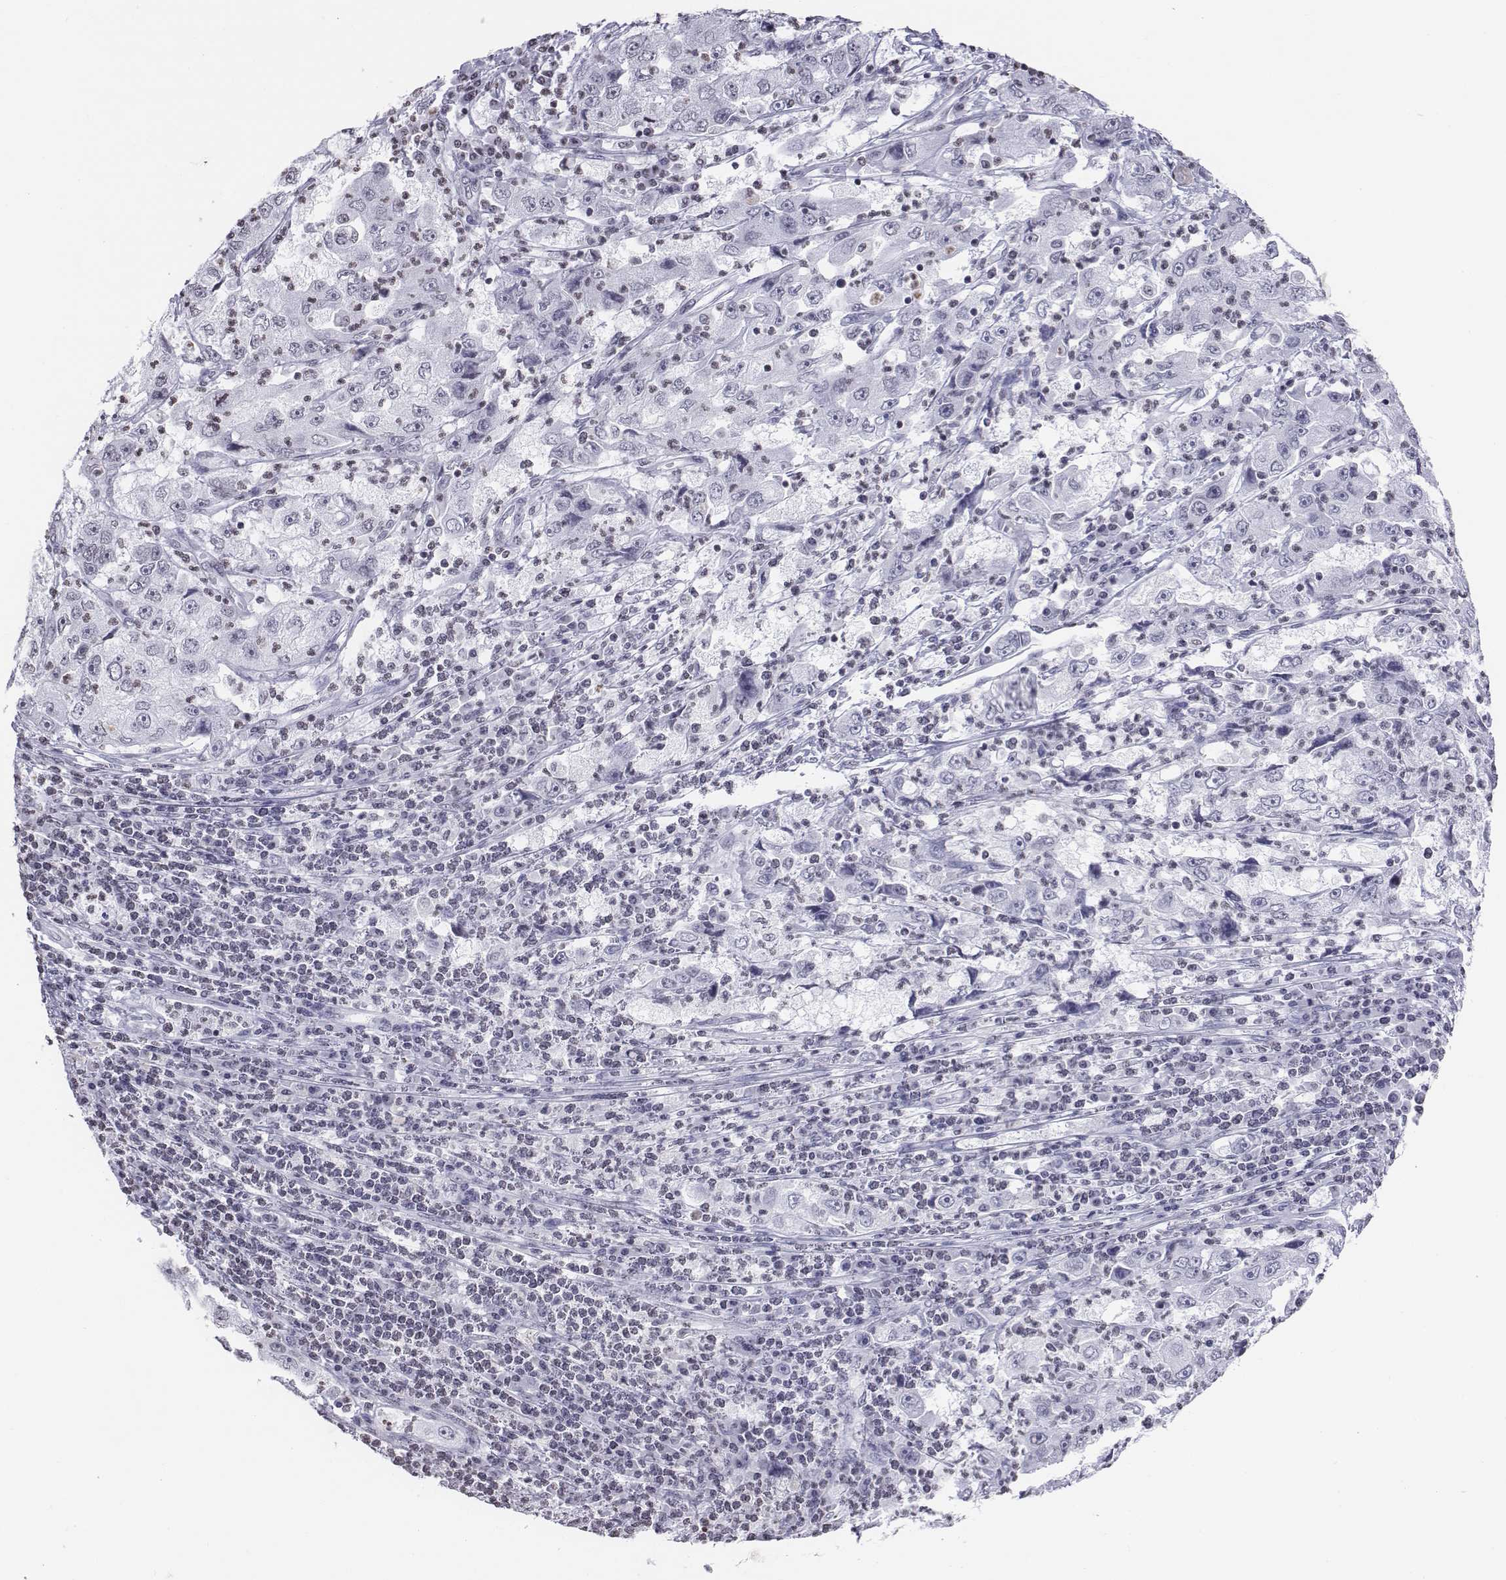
{"staining": {"intensity": "negative", "quantity": "none", "location": "none"}, "tissue": "cervical cancer", "cell_type": "Tumor cells", "image_type": "cancer", "snomed": [{"axis": "morphology", "description": "Squamous cell carcinoma, NOS"}, {"axis": "topography", "description": "Cervix"}], "caption": "A histopathology image of human squamous cell carcinoma (cervical) is negative for staining in tumor cells.", "gene": "BARHL1", "patient": {"sex": "female", "age": 36}}